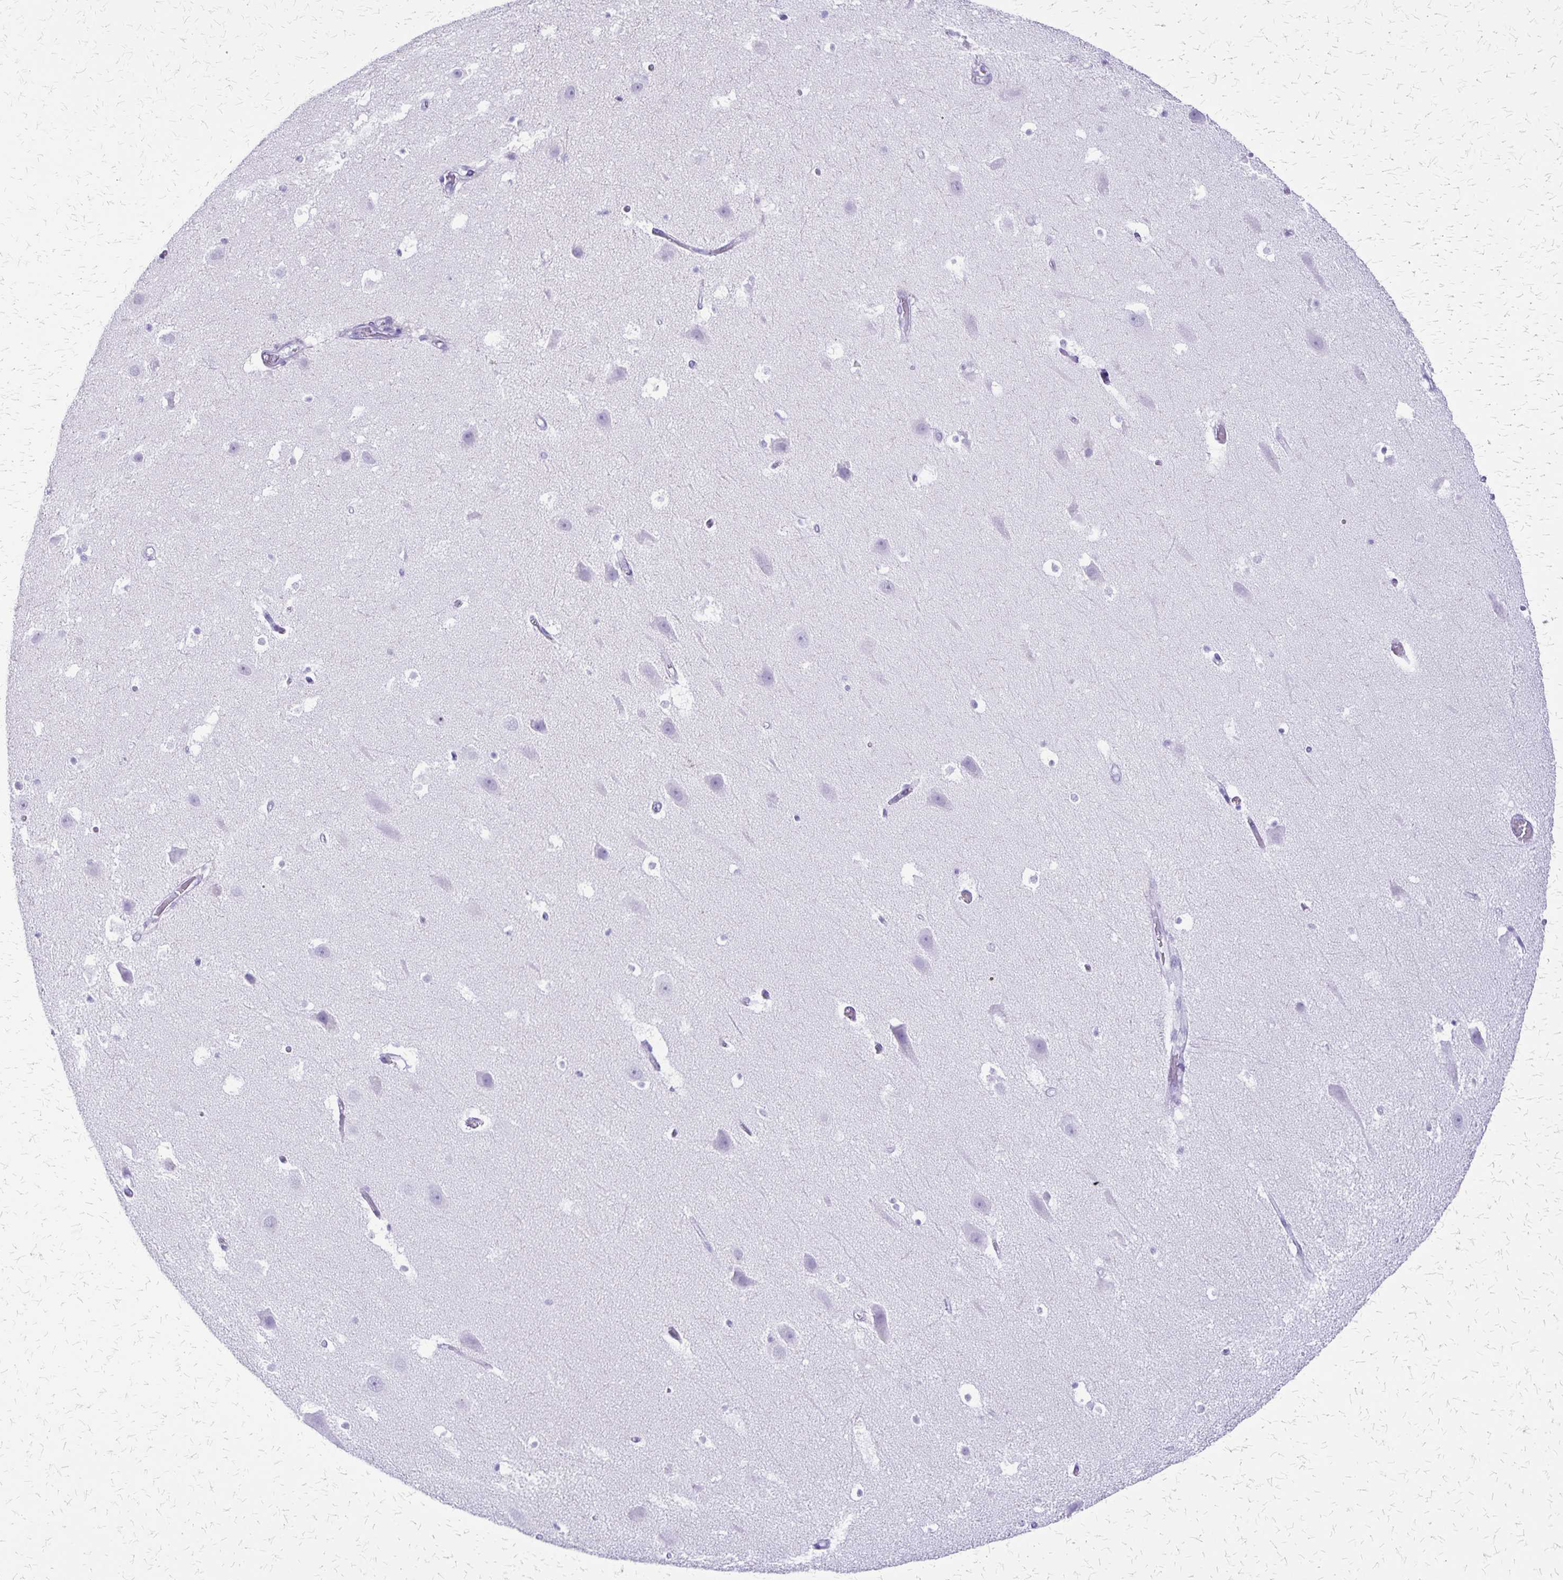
{"staining": {"intensity": "negative", "quantity": "none", "location": "none"}, "tissue": "hippocampus", "cell_type": "Glial cells", "image_type": "normal", "snomed": [{"axis": "morphology", "description": "Normal tissue, NOS"}, {"axis": "topography", "description": "Hippocampus"}], "caption": "High power microscopy photomicrograph of an IHC image of benign hippocampus, revealing no significant staining in glial cells.", "gene": "SLC13A2", "patient": {"sex": "male", "age": 26}}